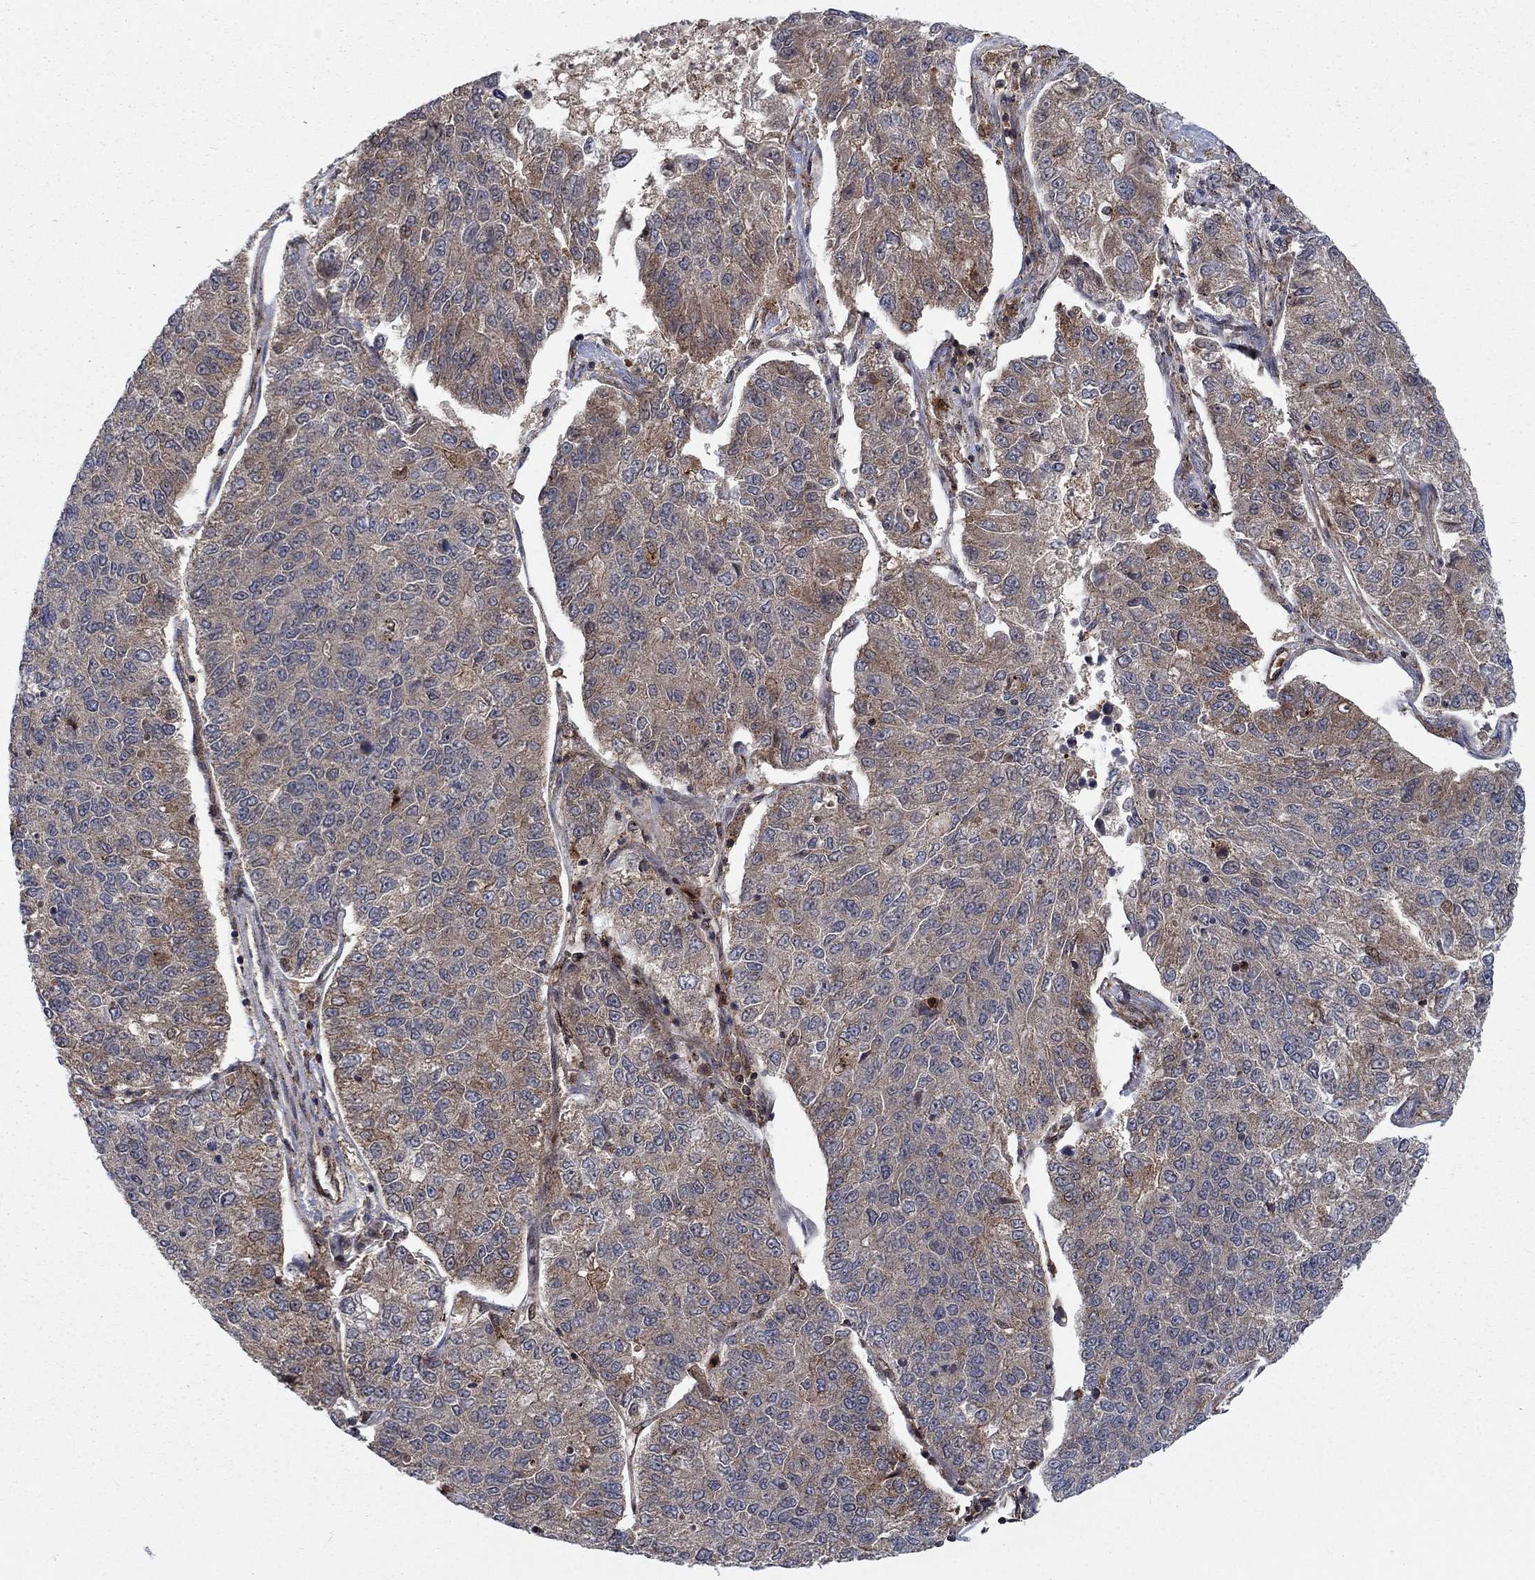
{"staining": {"intensity": "moderate", "quantity": "25%-75%", "location": "cytoplasmic/membranous"}, "tissue": "lung cancer", "cell_type": "Tumor cells", "image_type": "cancer", "snomed": [{"axis": "morphology", "description": "Adenocarcinoma, NOS"}, {"axis": "topography", "description": "Lung"}], "caption": "The image demonstrates a brown stain indicating the presence of a protein in the cytoplasmic/membranous of tumor cells in lung adenocarcinoma.", "gene": "IFI35", "patient": {"sex": "male", "age": 49}}